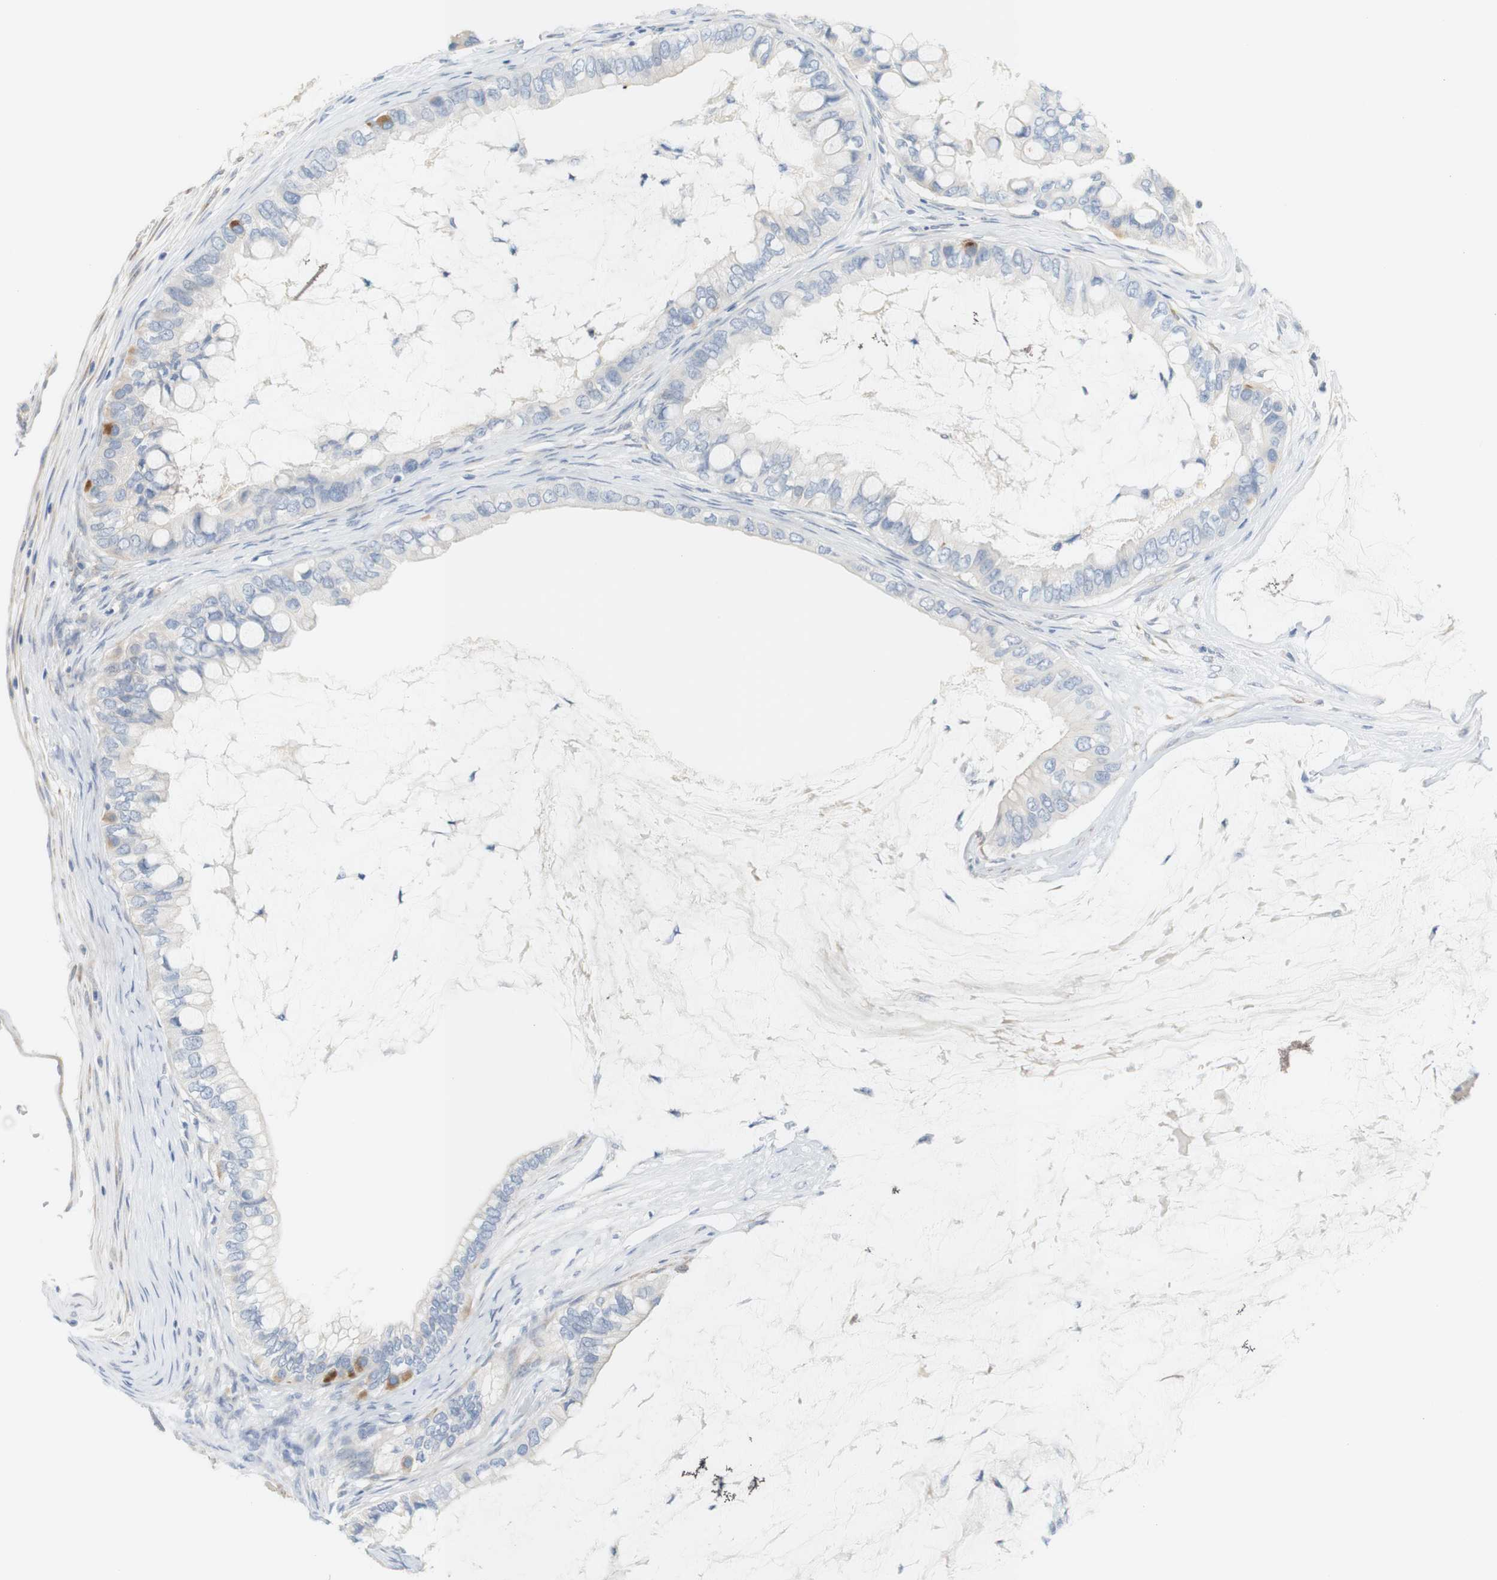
{"staining": {"intensity": "moderate", "quantity": "<25%", "location": "cytoplasmic/membranous"}, "tissue": "ovarian cancer", "cell_type": "Tumor cells", "image_type": "cancer", "snomed": [{"axis": "morphology", "description": "Cystadenocarcinoma, mucinous, NOS"}, {"axis": "topography", "description": "Ovary"}], "caption": "This histopathology image reveals immunohistochemistry staining of mucinous cystadenocarcinoma (ovarian), with low moderate cytoplasmic/membranous staining in about <25% of tumor cells.", "gene": "RGS9", "patient": {"sex": "female", "age": 80}}